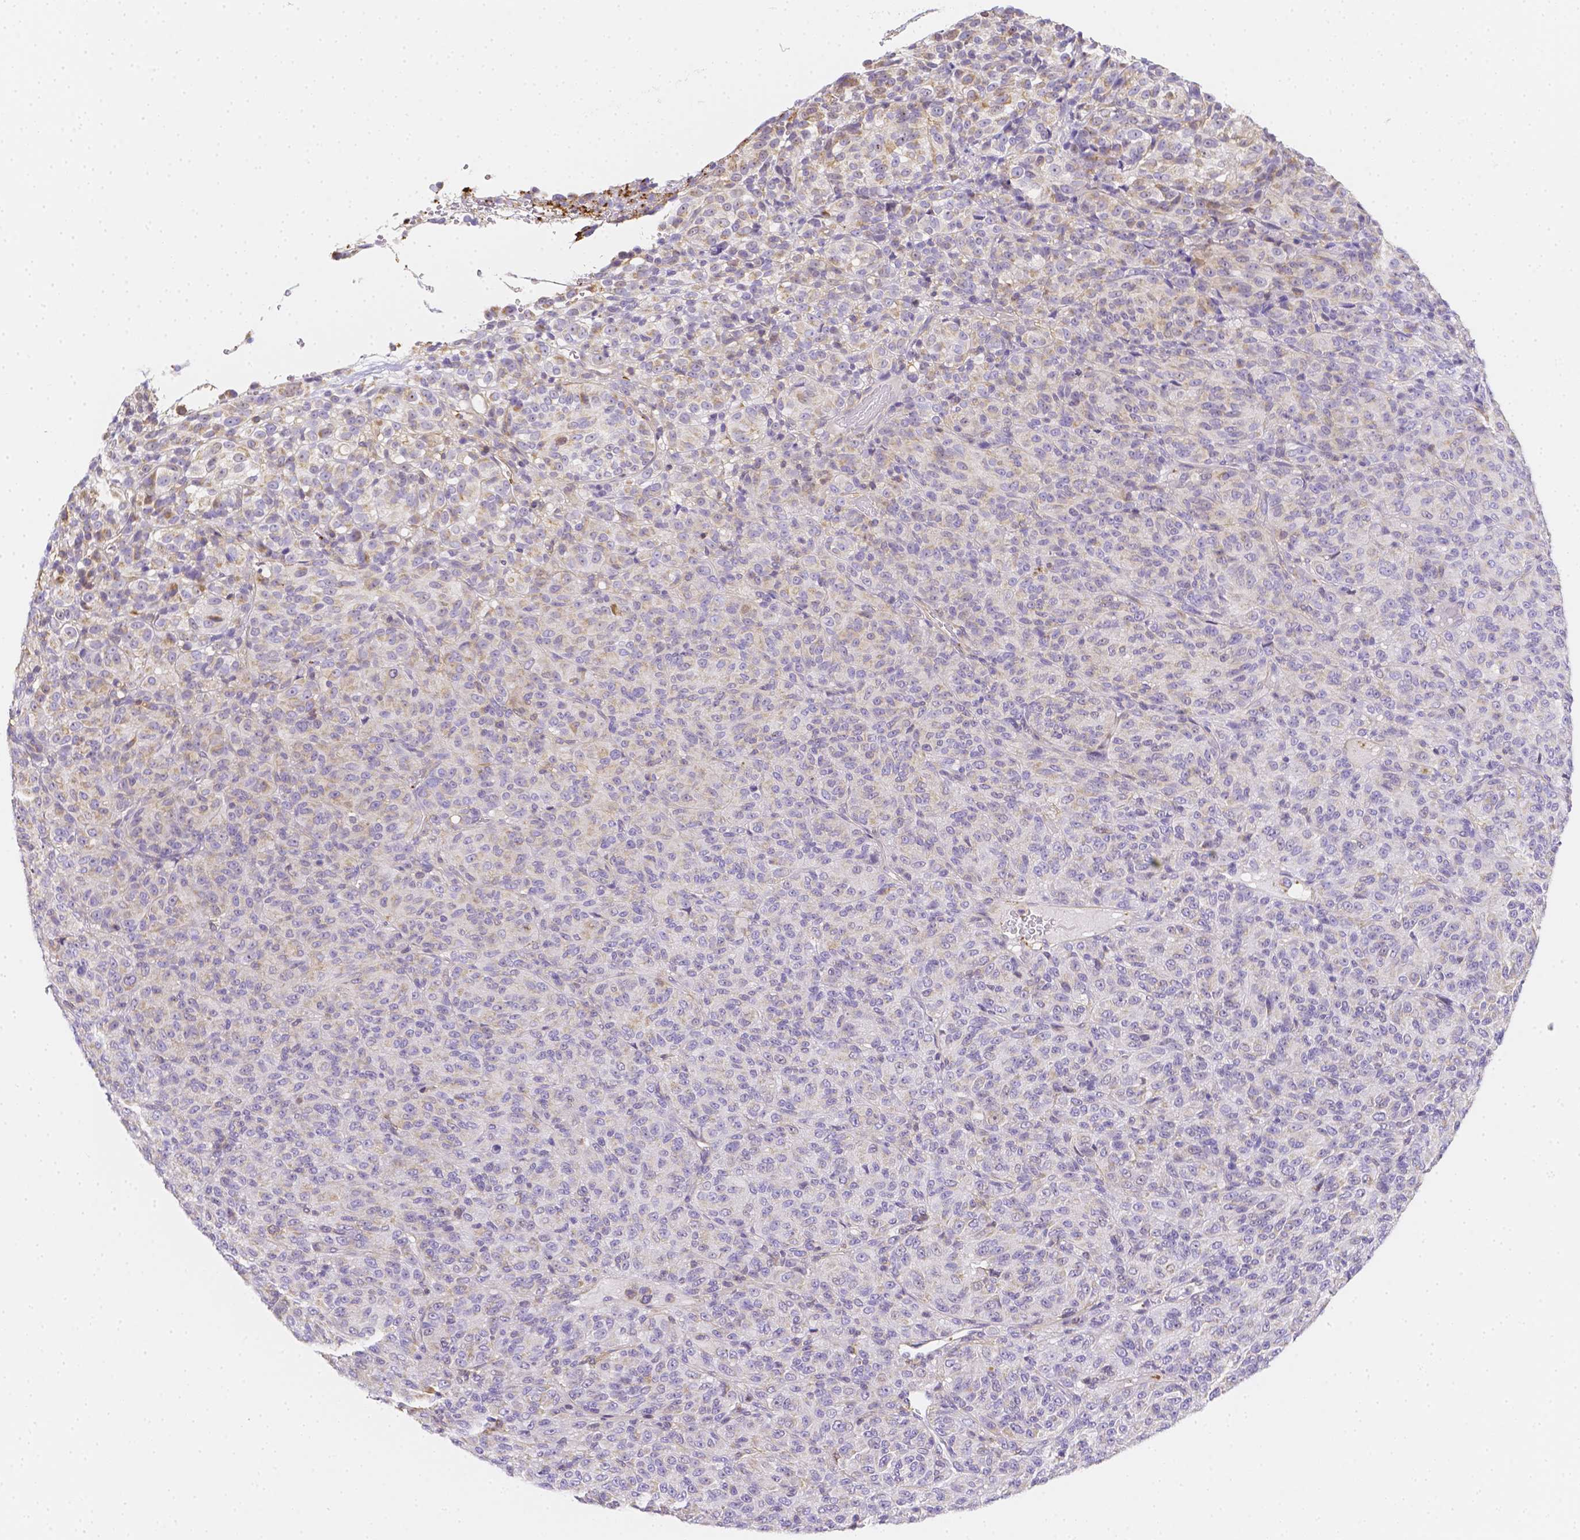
{"staining": {"intensity": "weak", "quantity": "<25%", "location": "cytoplasmic/membranous"}, "tissue": "melanoma", "cell_type": "Tumor cells", "image_type": "cancer", "snomed": [{"axis": "morphology", "description": "Malignant melanoma, Metastatic site"}, {"axis": "topography", "description": "Brain"}], "caption": "DAB immunohistochemical staining of melanoma demonstrates no significant positivity in tumor cells.", "gene": "ASAH2", "patient": {"sex": "female", "age": 56}}